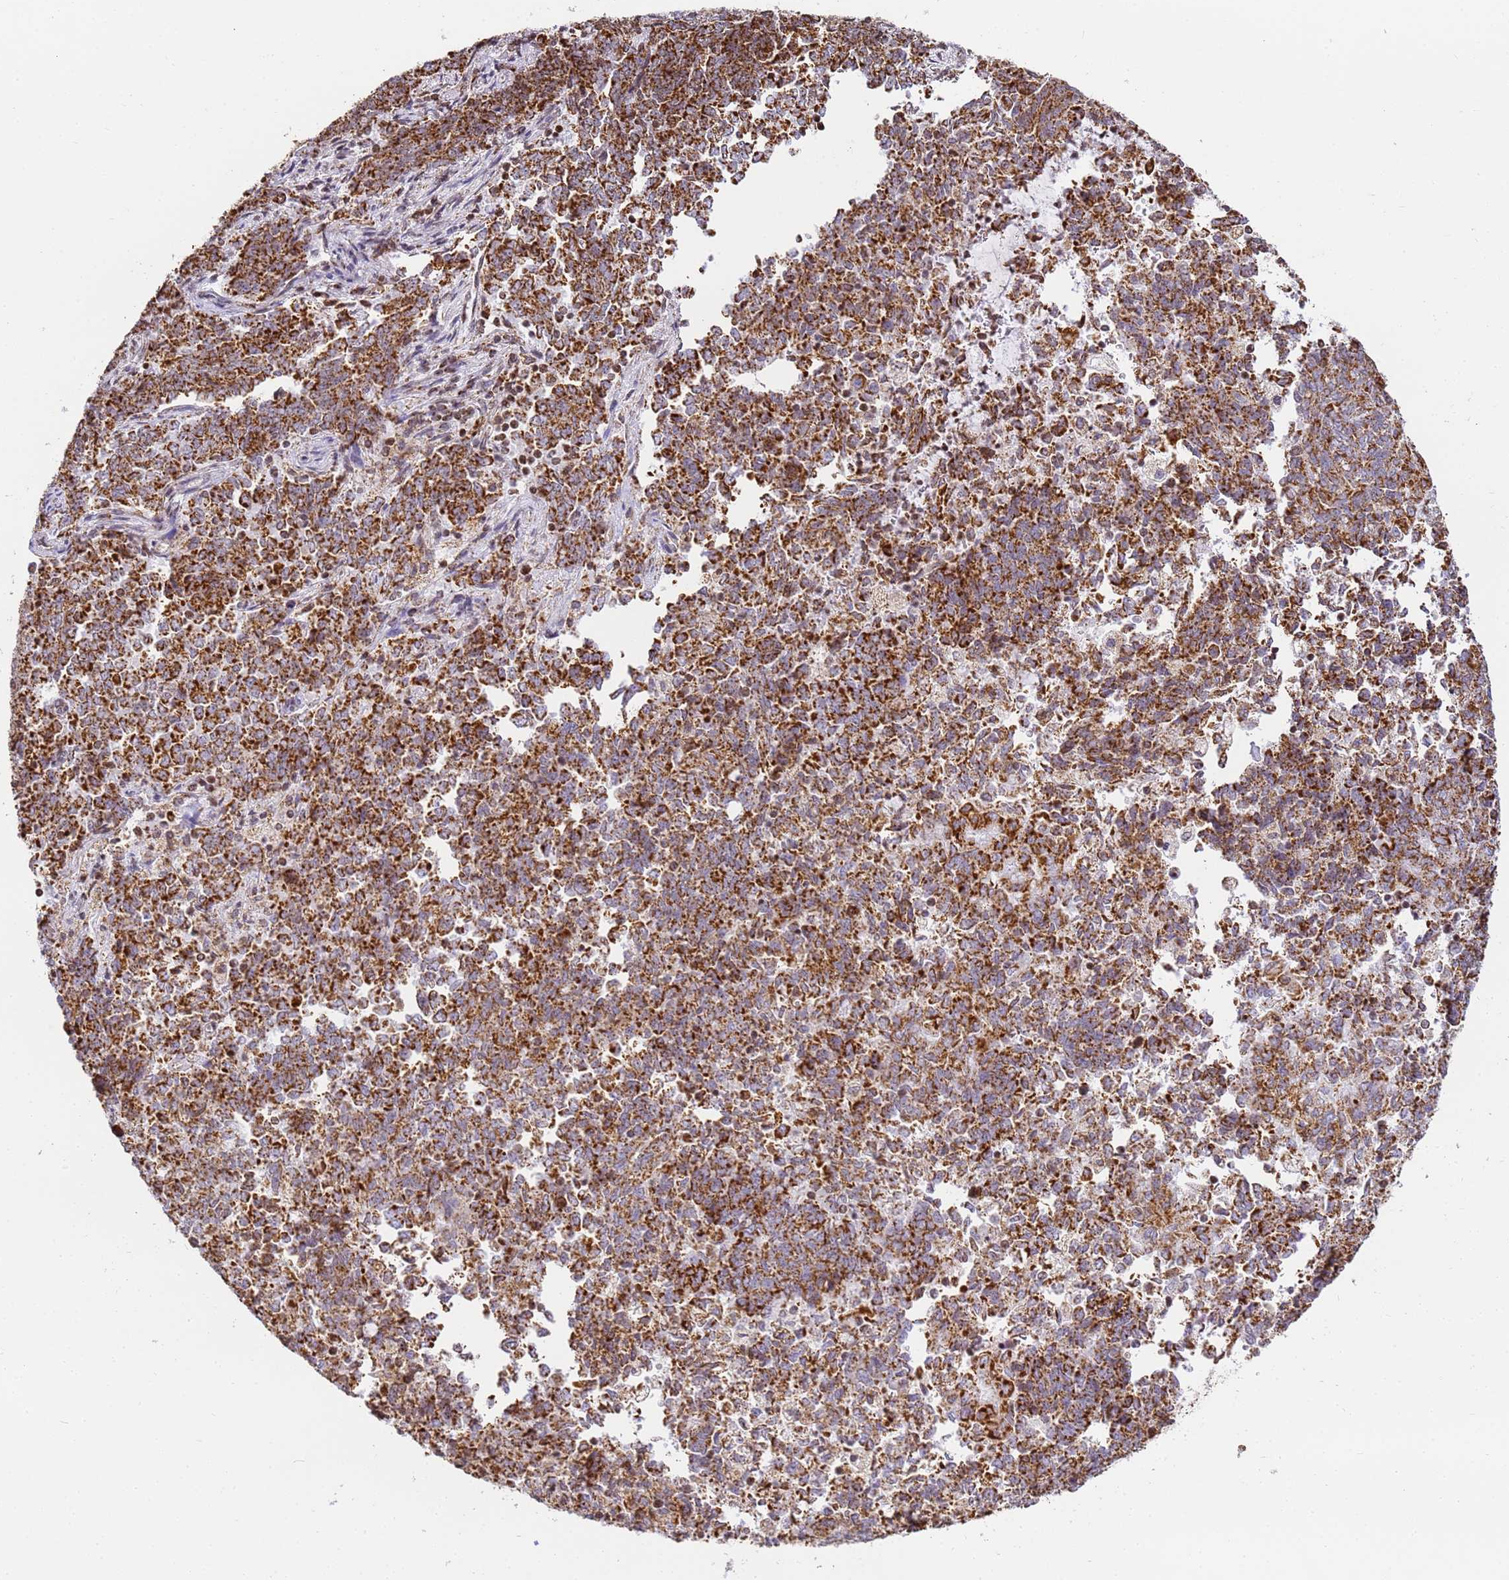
{"staining": {"intensity": "strong", "quantity": ">75%", "location": "cytoplasmic/membranous"}, "tissue": "endometrial cancer", "cell_type": "Tumor cells", "image_type": "cancer", "snomed": [{"axis": "morphology", "description": "Adenocarcinoma, NOS"}, {"axis": "topography", "description": "Endometrium"}], "caption": "About >75% of tumor cells in endometrial cancer exhibit strong cytoplasmic/membranous protein positivity as visualized by brown immunohistochemical staining.", "gene": "HSPE1", "patient": {"sex": "female", "age": 80}}